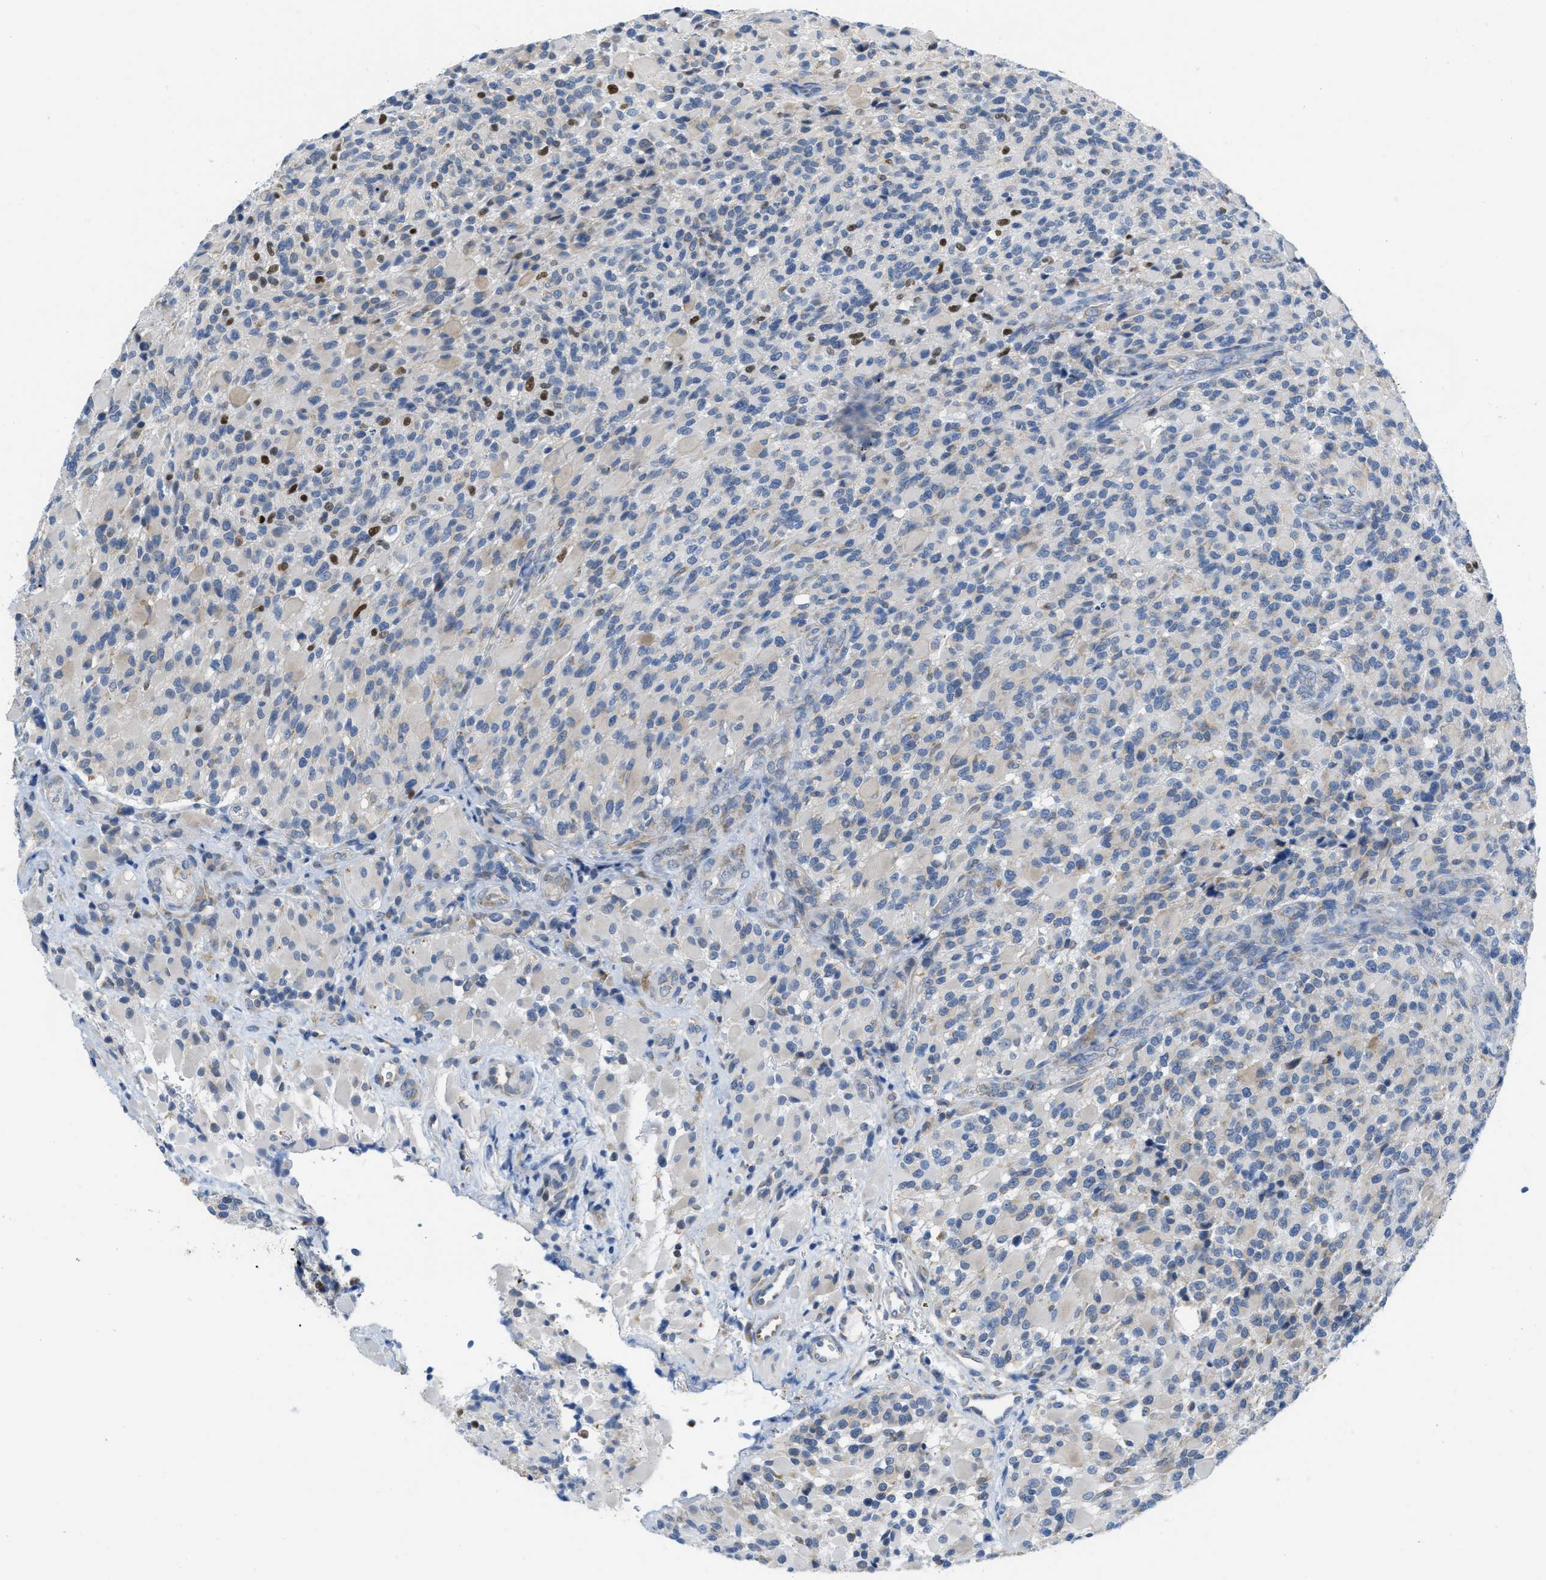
{"staining": {"intensity": "negative", "quantity": "none", "location": "none"}, "tissue": "glioma", "cell_type": "Tumor cells", "image_type": "cancer", "snomed": [{"axis": "morphology", "description": "Glioma, malignant, High grade"}, {"axis": "topography", "description": "Brain"}], "caption": "Immunohistochemistry (IHC) photomicrograph of neoplastic tissue: malignant high-grade glioma stained with DAB (3,3'-diaminobenzidine) reveals no significant protein staining in tumor cells.", "gene": "PTDSS1", "patient": {"sex": "male", "age": 71}}